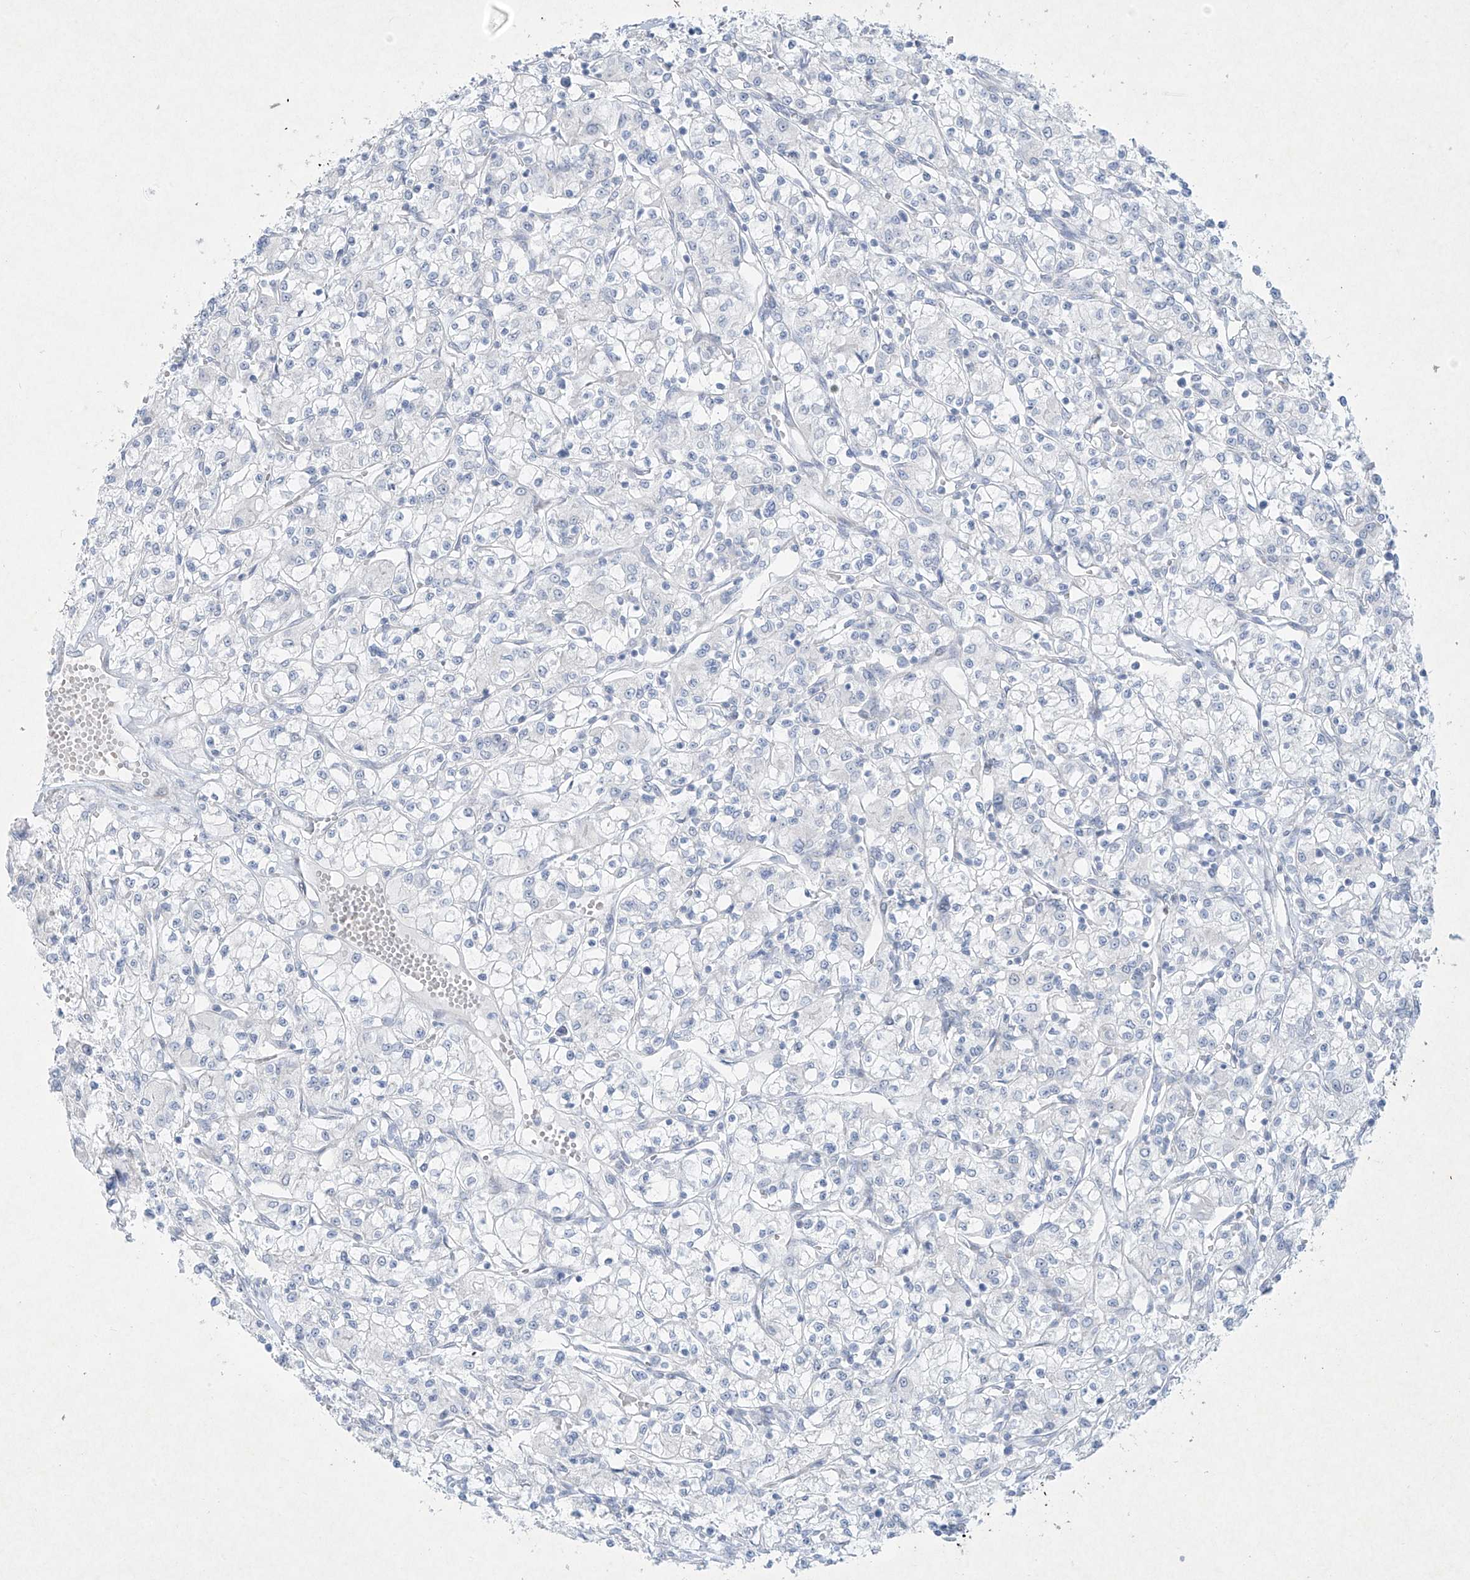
{"staining": {"intensity": "negative", "quantity": "none", "location": "none"}, "tissue": "renal cancer", "cell_type": "Tumor cells", "image_type": "cancer", "snomed": [{"axis": "morphology", "description": "Adenocarcinoma, NOS"}, {"axis": "topography", "description": "Kidney"}], "caption": "IHC image of adenocarcinoma (renal) stained for a protein (brown), which demonstrates no positivity in tumor cells. Nuclei are stained in blue.", "gene": "PAX6", "patient": {"sex": "female", "age": 59}}